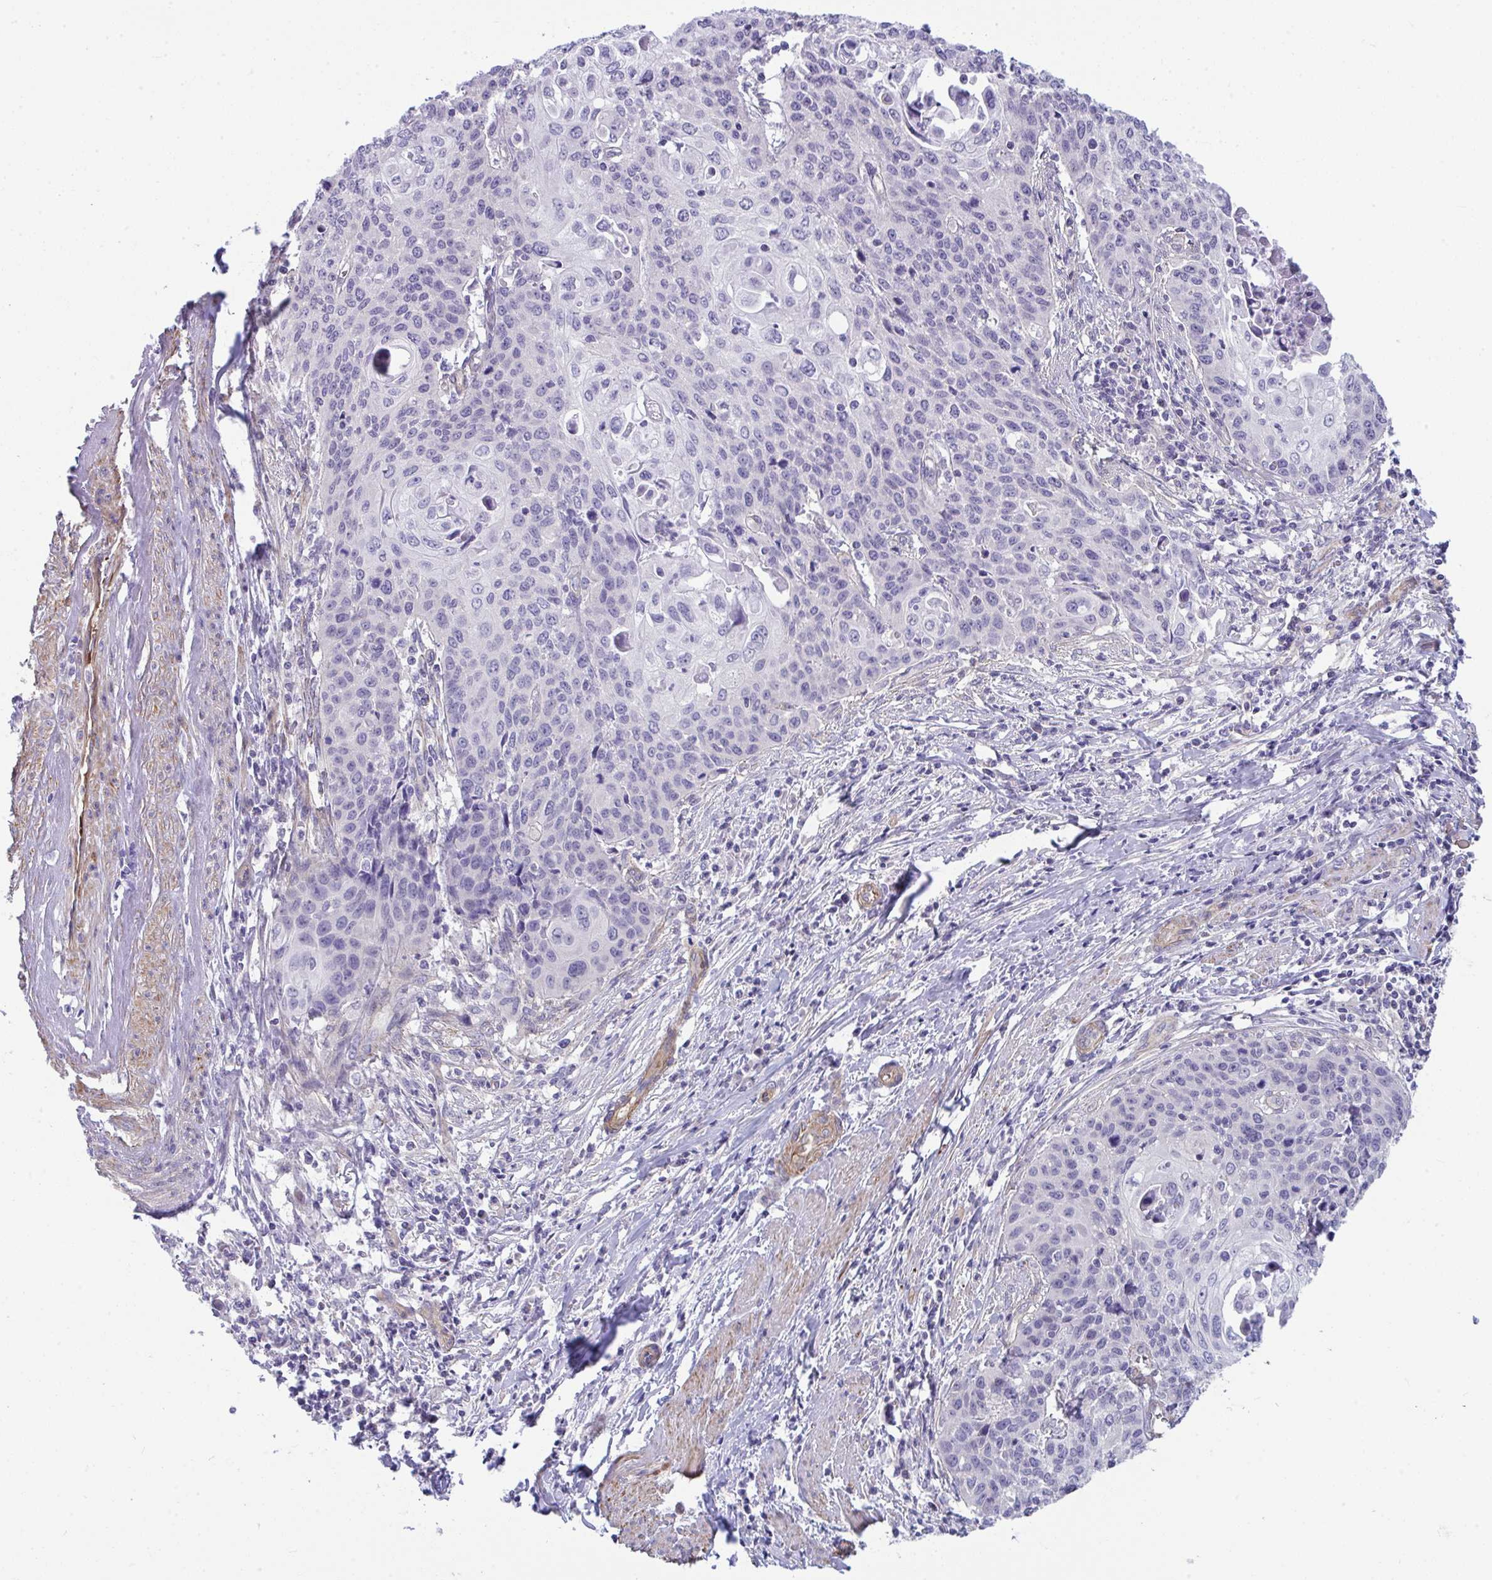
{"staining": {"intensity": "negative", "quantity": "none", "location": "none"}, "tissue": "cervical cancer", "cell_type": "Tumor cells", "image_type": "cancer", "snomed": [{"axis": "morphology", "description": "Squamous cell carcinoma, NOS"}, {"axis": "topography", "description": "Cervix"}], "caption": "The histopathology image displays no staining of tumor cells in cervical cancer. (DAB immunohistochemistry (IHC), high magnification).", "gene": "MYL12A", "patient": {"sex": "female", "age": 65}}